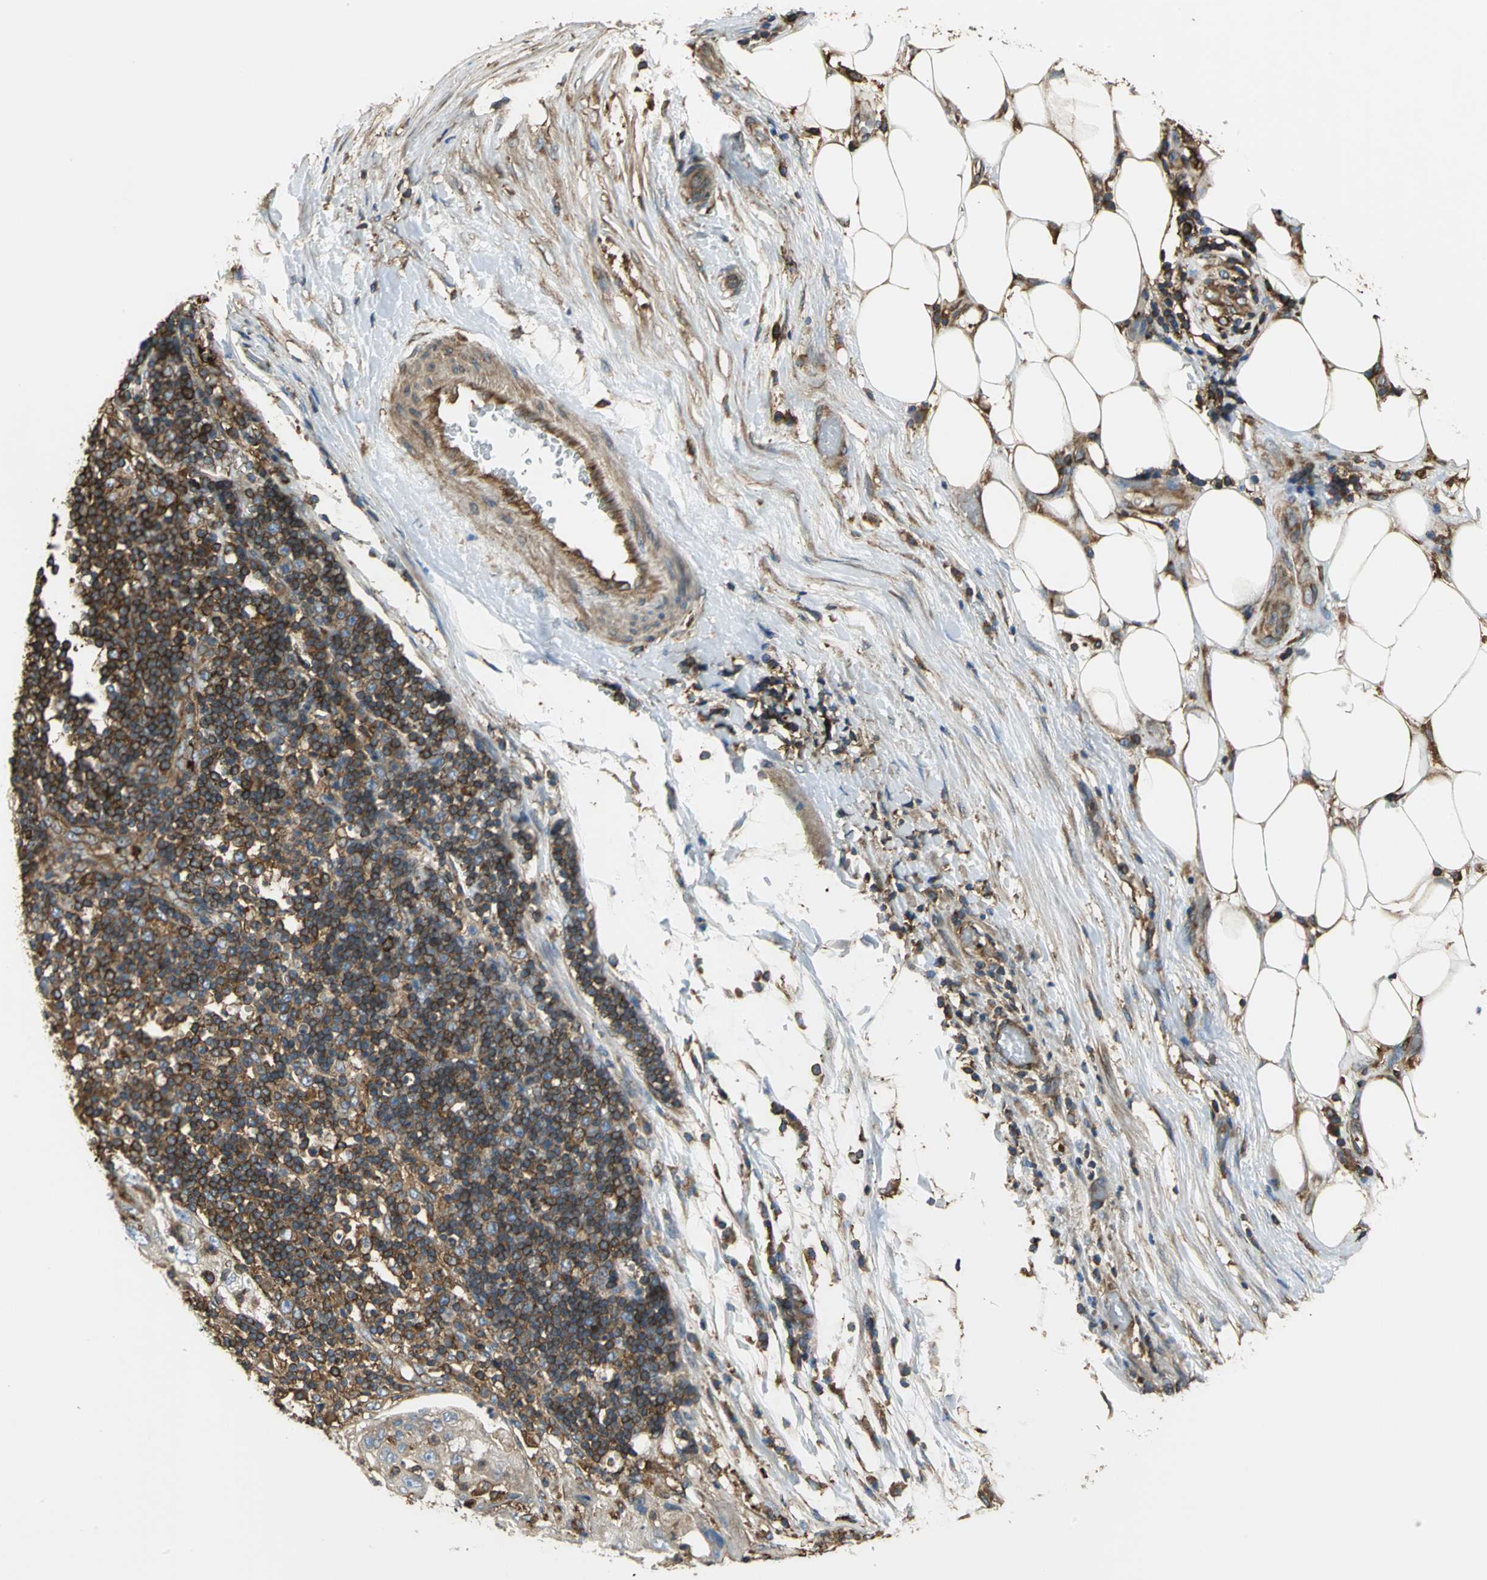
{"staining": {"intensity": "negative", "quantity": "none", "location": "none"}, "tissue": "lung cancer", "cell_type": "Tumor cells", "image_type": "cancer", "snomed": [{"axis": "morphology", "description": "Inflammation, NOS"}, {"axis": "morphology", "description": "Squamous cell carcinoma, NOS"}, {"axis": "topography", "description": "Lymph node"}, {"axis": "topography", "description": "Soft tissue"}, {"axis": "topography", "description": "Lung"}], "caption": "Immunohistochemistry image of neoplastic tissue: squamous cell carcinoma (lung) stained with DAB (3,3'-diaminobenzidine) exhibits no significant protein positivity in tumor cells.", "gene": "TLN1", "patient": {"sex": "male", "age": 66}}